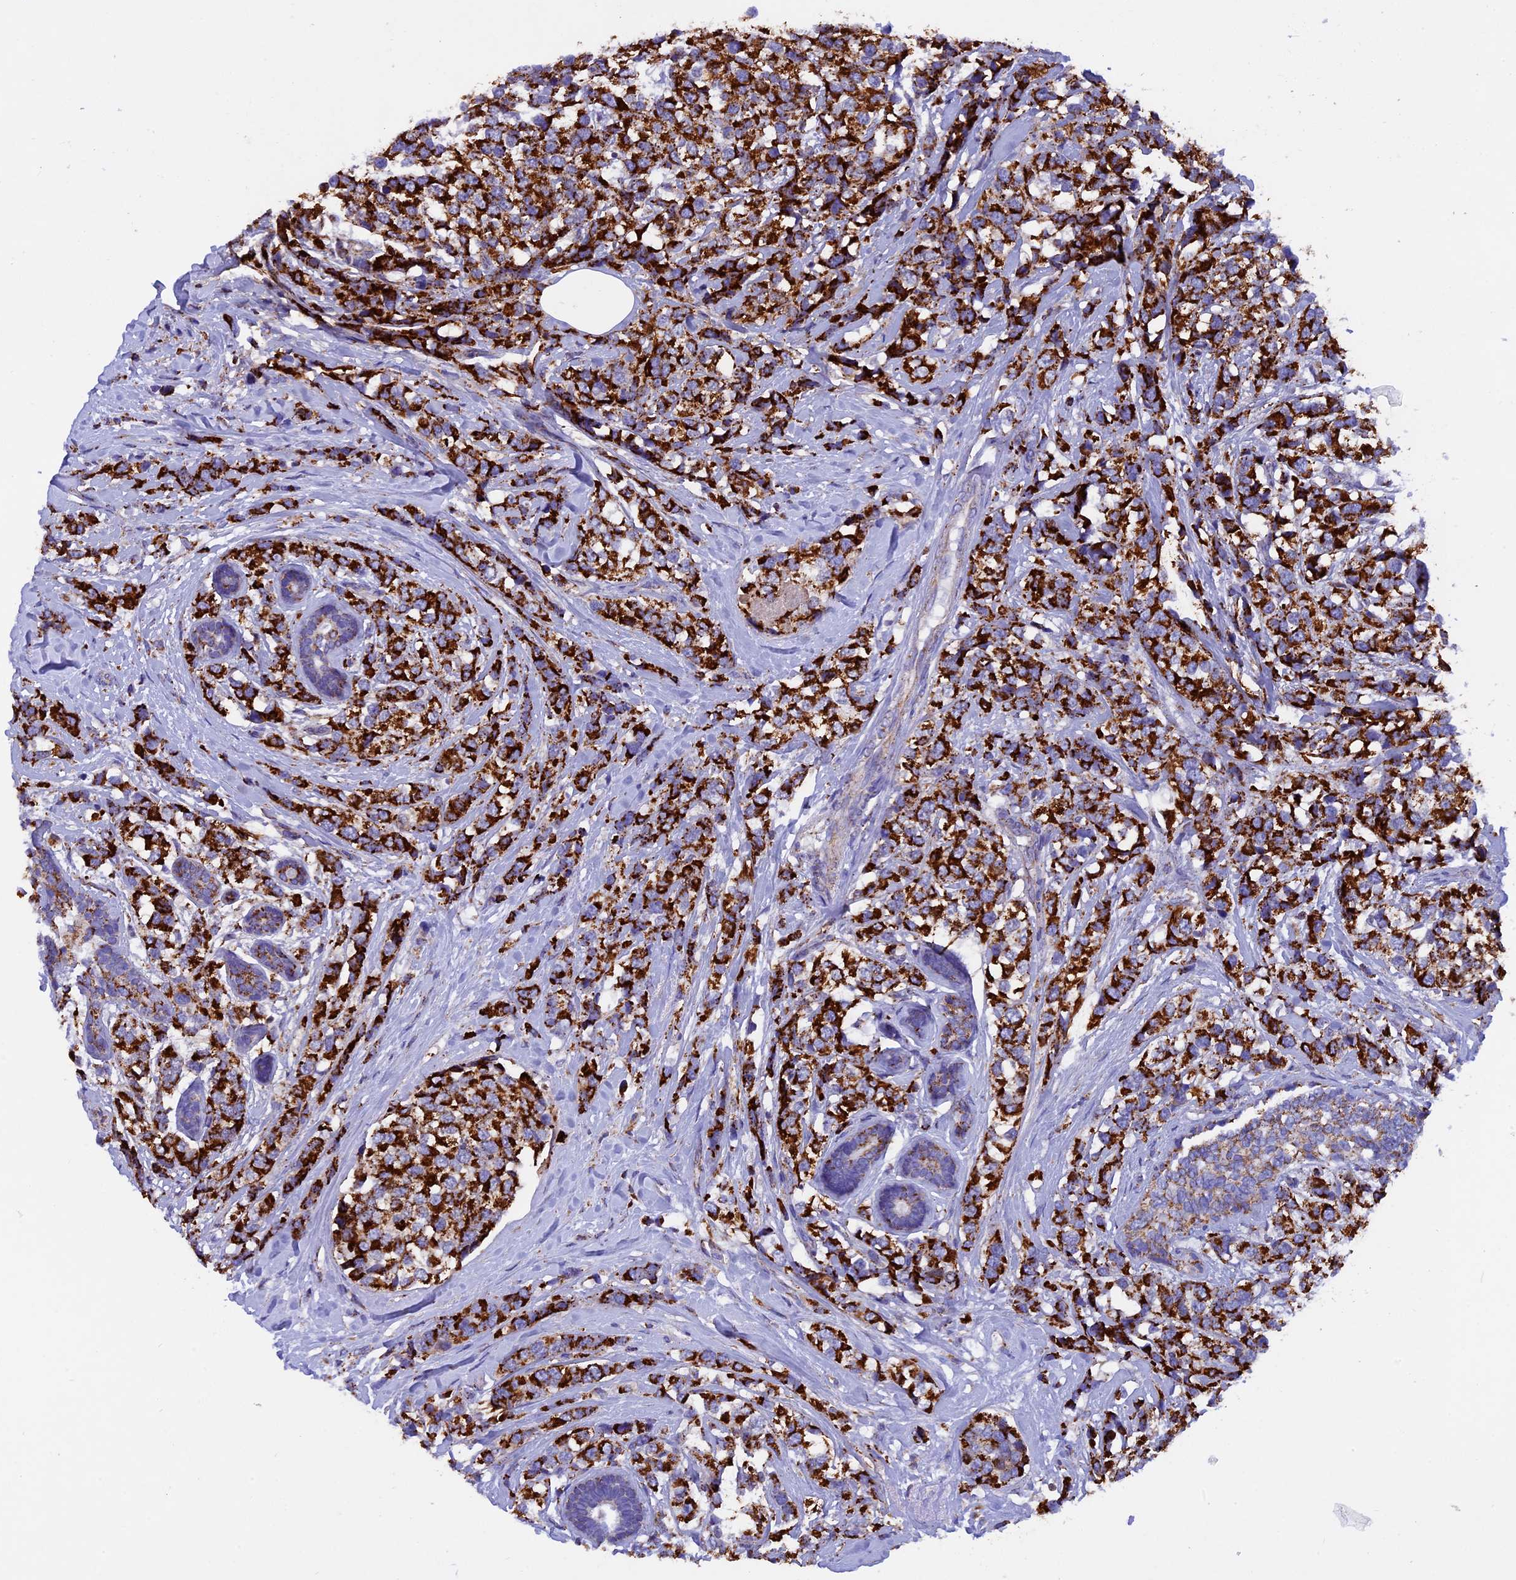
{"staining": {"intensity": "strong", "quantity": ">75%", "location": "cytoplasmic/membranous"}, "tissue": "breast cancer", "cell_type": "Tumor cells", "image_type": "cancer", "snomed": [{"axis": "morphology", "description": "Lobular carcinoma"}, {"axis": "topography", "description": "Breast"}], "caption": "Breast lobular carcinoma tissue exhibits strong cytoplasmic/membranous expression in approximately >75% of tumor cells, visualized by immunohistochemistry.", "gene": "SLC8B1", "patient": {"sex": "female", "age": 59}}